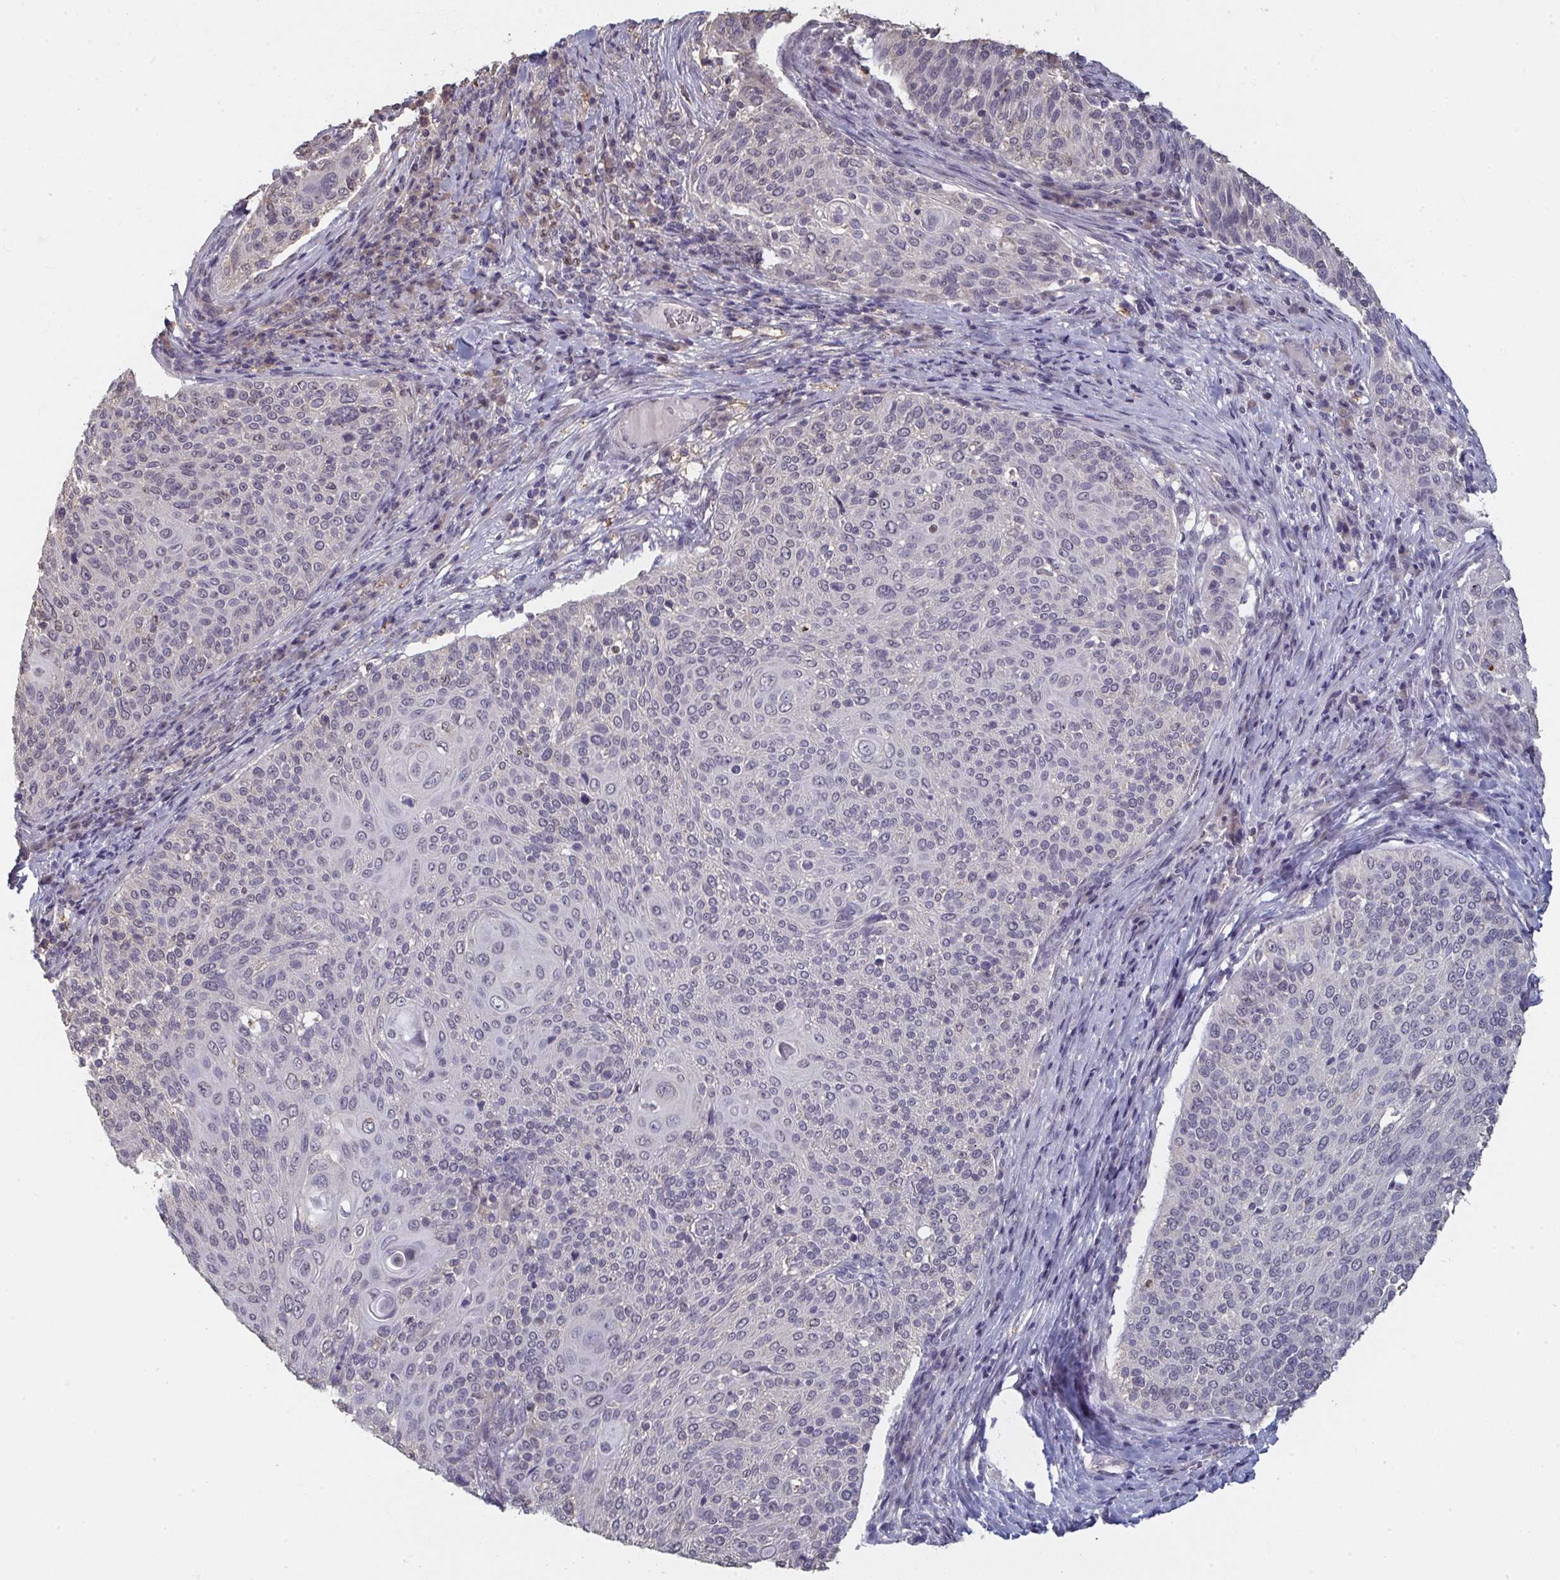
{"staining": {"intensity": "negative", "quantity": "none", "location": "none"}, "tissue": "cervical cancer", "cell_type": "Tumor cells", "image_type": "cancer", "snomed": [{"axis": "morphology", "description": "Squamous cell carcinoma, NOS"}, {"axis": "topography", "description": "Cervix"}], "caption": "High power microscopy photomicrograph of an immunohistochemistry (IHC) histopathology image of cervical cancer, revealing no significant expression in tumor cells.", "gene": "LIX1", "patient": {"sex": "female", "age": 31}}